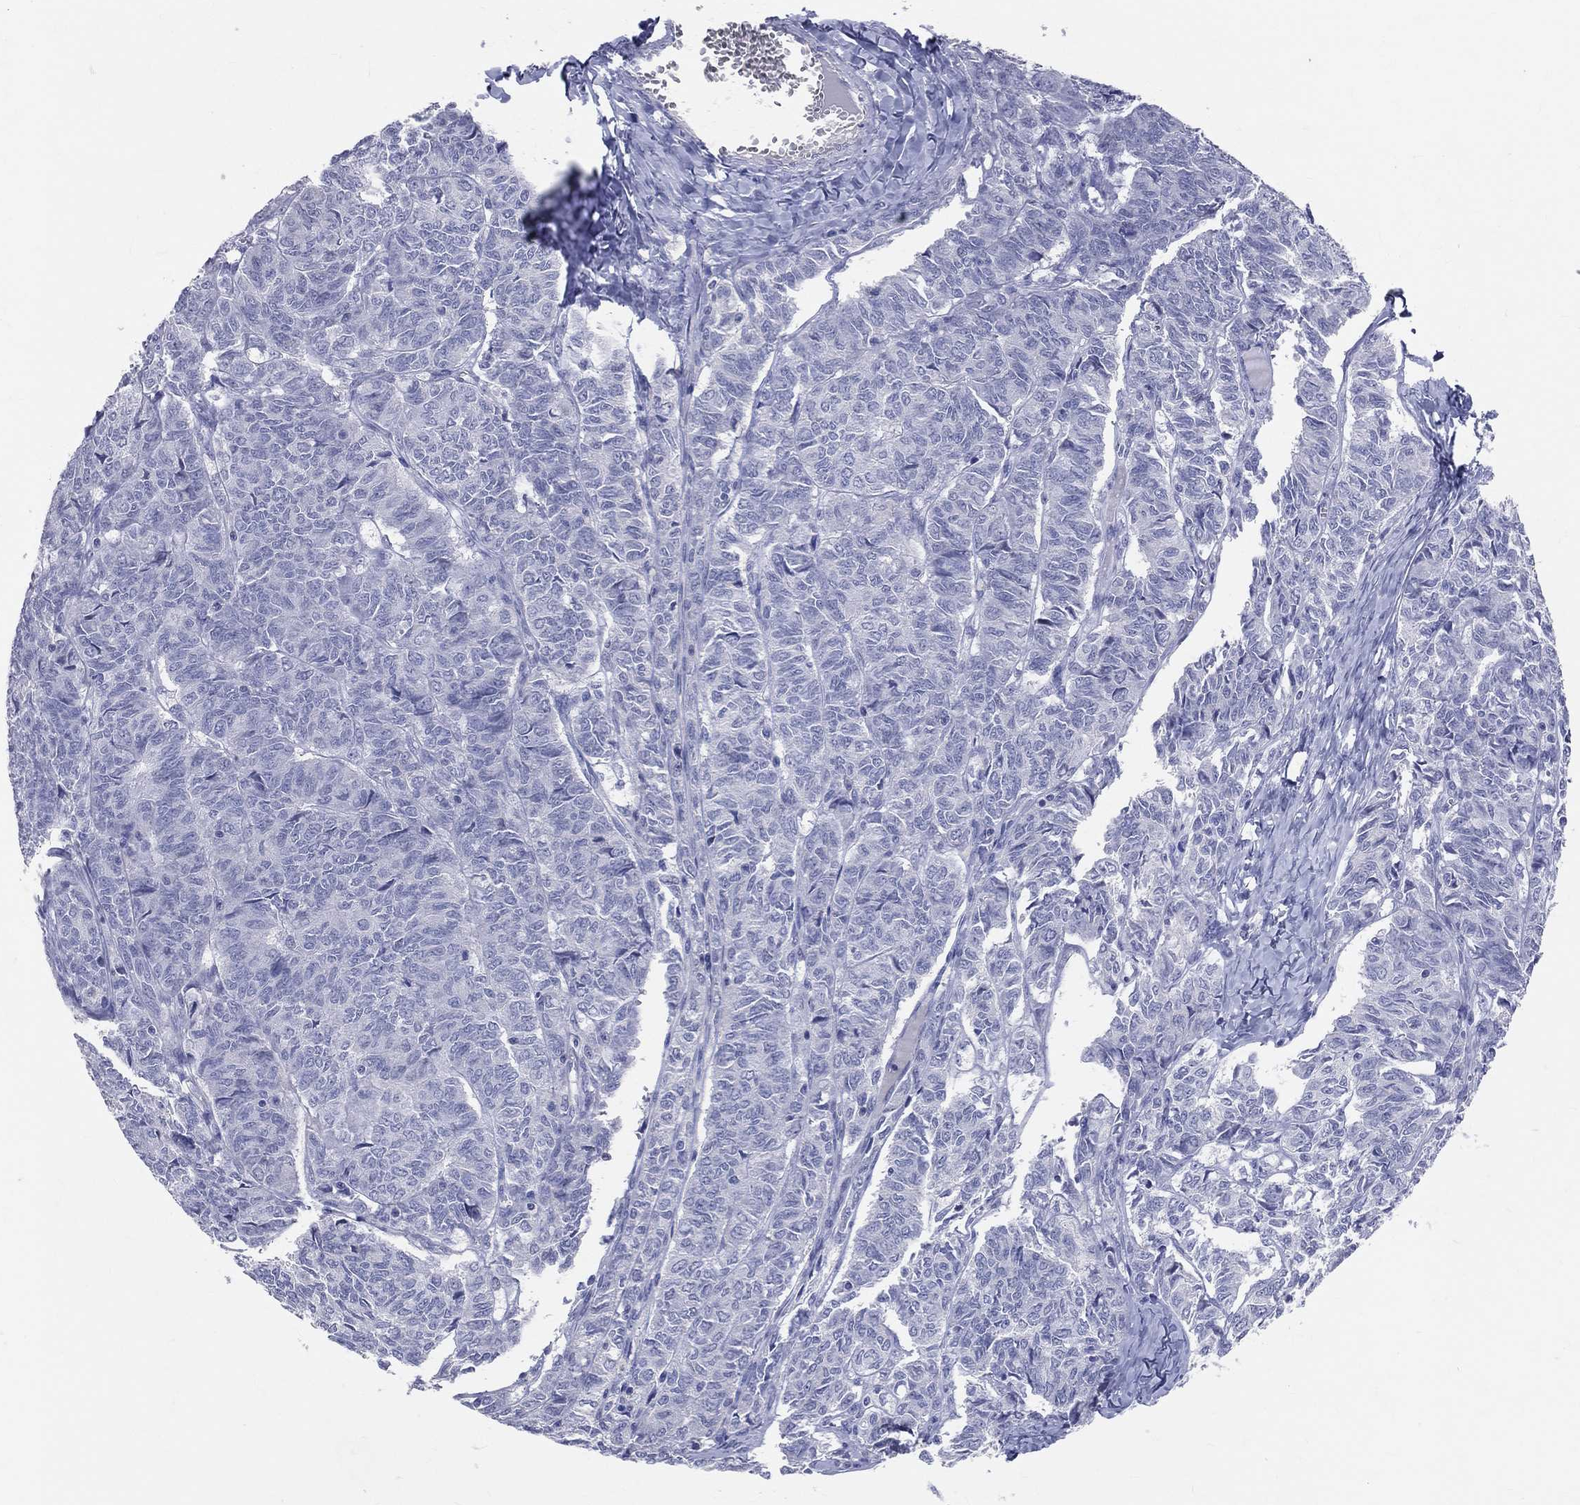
{"staining": {"intensity": "negative", "quantity": "none", "location": "none"}, "tissue": "ovarian cancer", "cell_type": "Tumor cells", "image_type": "cancer", "snomed": [{"axis": "morphology", "description": "Carcinoma, endometroid"}, {"axis": "topography", "description": "Ovary"}], "caption": "Immunohistochemistry photomicrograph of neoplastic tissue: human ovarian cancer (endometroid carcinoma) stained with DAB (3,3'-diaminobenzidine) shows no significant protein expression in tumor cells. Nuclei are stained in blue.", "gene": "LAT", "patient": {"sex": "female", "age": 80}}